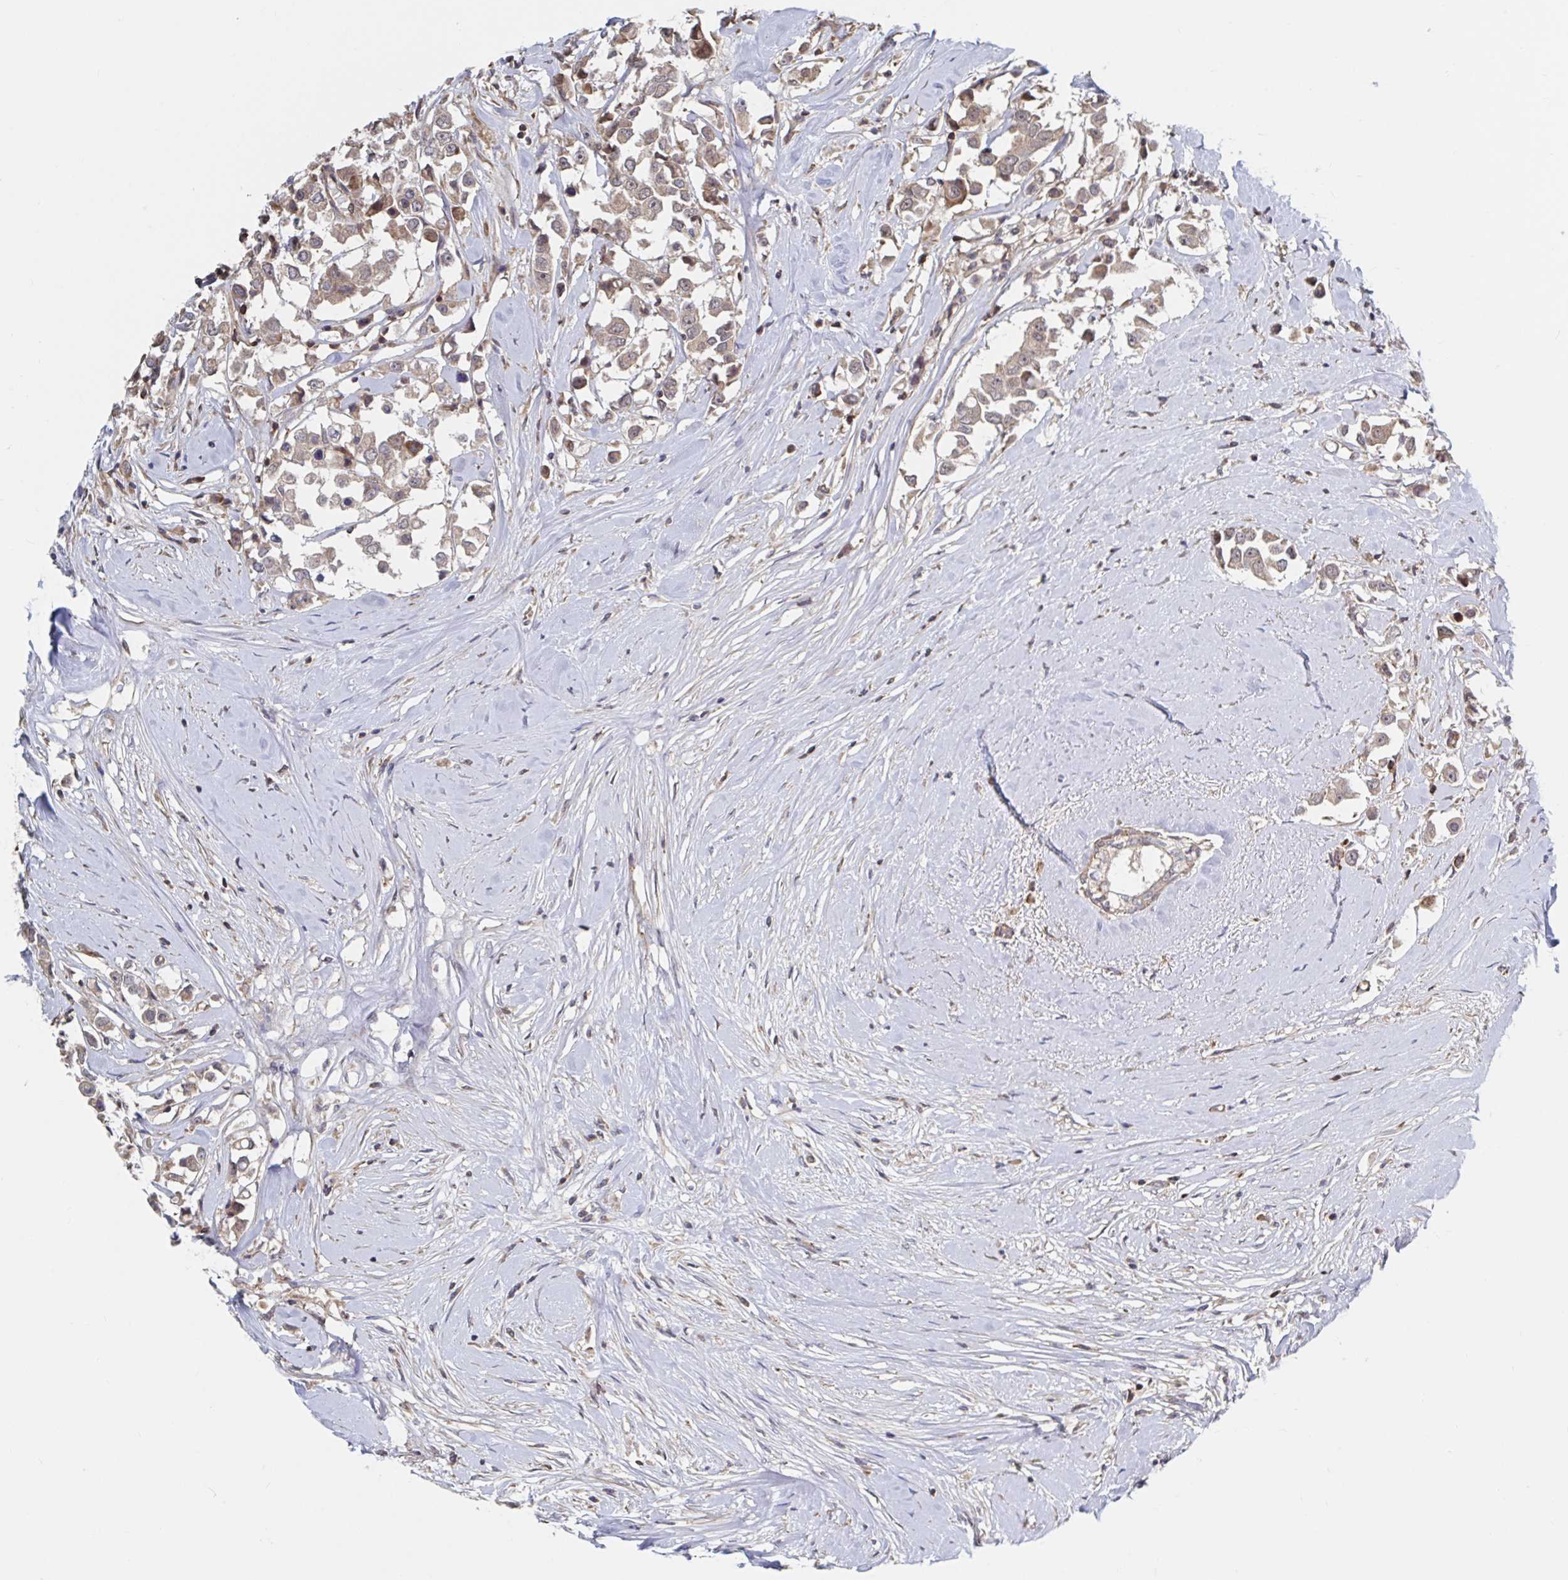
{"staining": {"intensity": "moderate", "quantity": ">75%", "location": "cytoplasmic/membranous"}, "tissue": "breast cancer", "cell_type": "Tumor cells", "image_type": "cancer", "snomed": [{"axis": "morphology", "description": "Duct carcinoma"}, {"axis": "topography", "description": "Breast"}], "caption": "Breast cancer stained with a protein marker demonstrates moderate staining in tumor cells.", "gene": "DHRS12", "patient": {"sex": "female", "age": 61}}